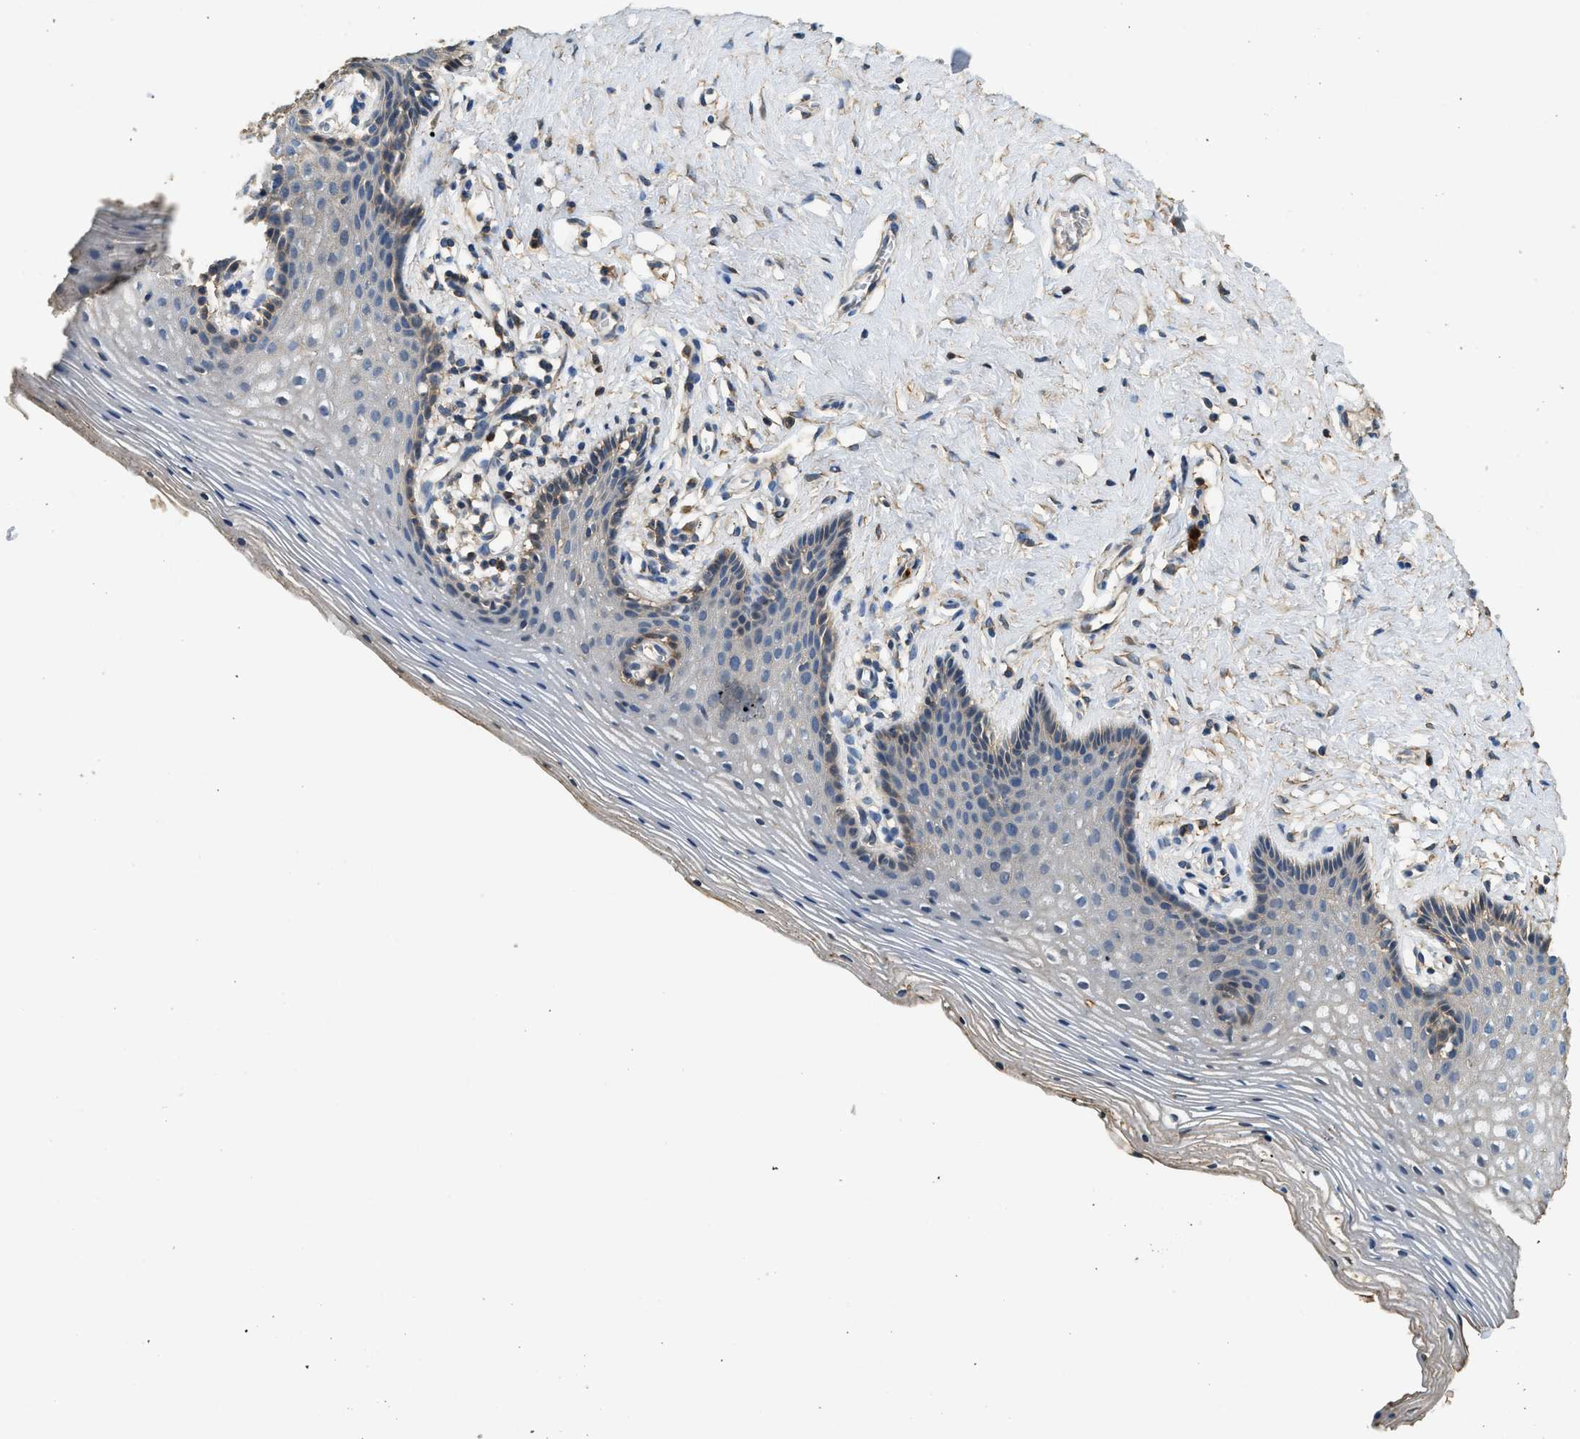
{"staining": {"intensity": "weak", "quantity": "<25%", "location": "cytoplasmic/membranous"}, "tissue": "vagina", "cell_type": "Squamous epithelial cells", "image_type": "normal", "snomed": [{"axis": "morphology", "description": "Normal tissue, NOS"}, {"axis": "topography", "description": "Vagina"}], "caption": "Squamous epithelial cells are negative for protein expression in unremarkable human vagina. (DAB (3,3'-diaminobenzidine) IHC with hematoxylin counter stain).", "gene": "ANXA3", "patient": {"sex": "female", "age": 32}}